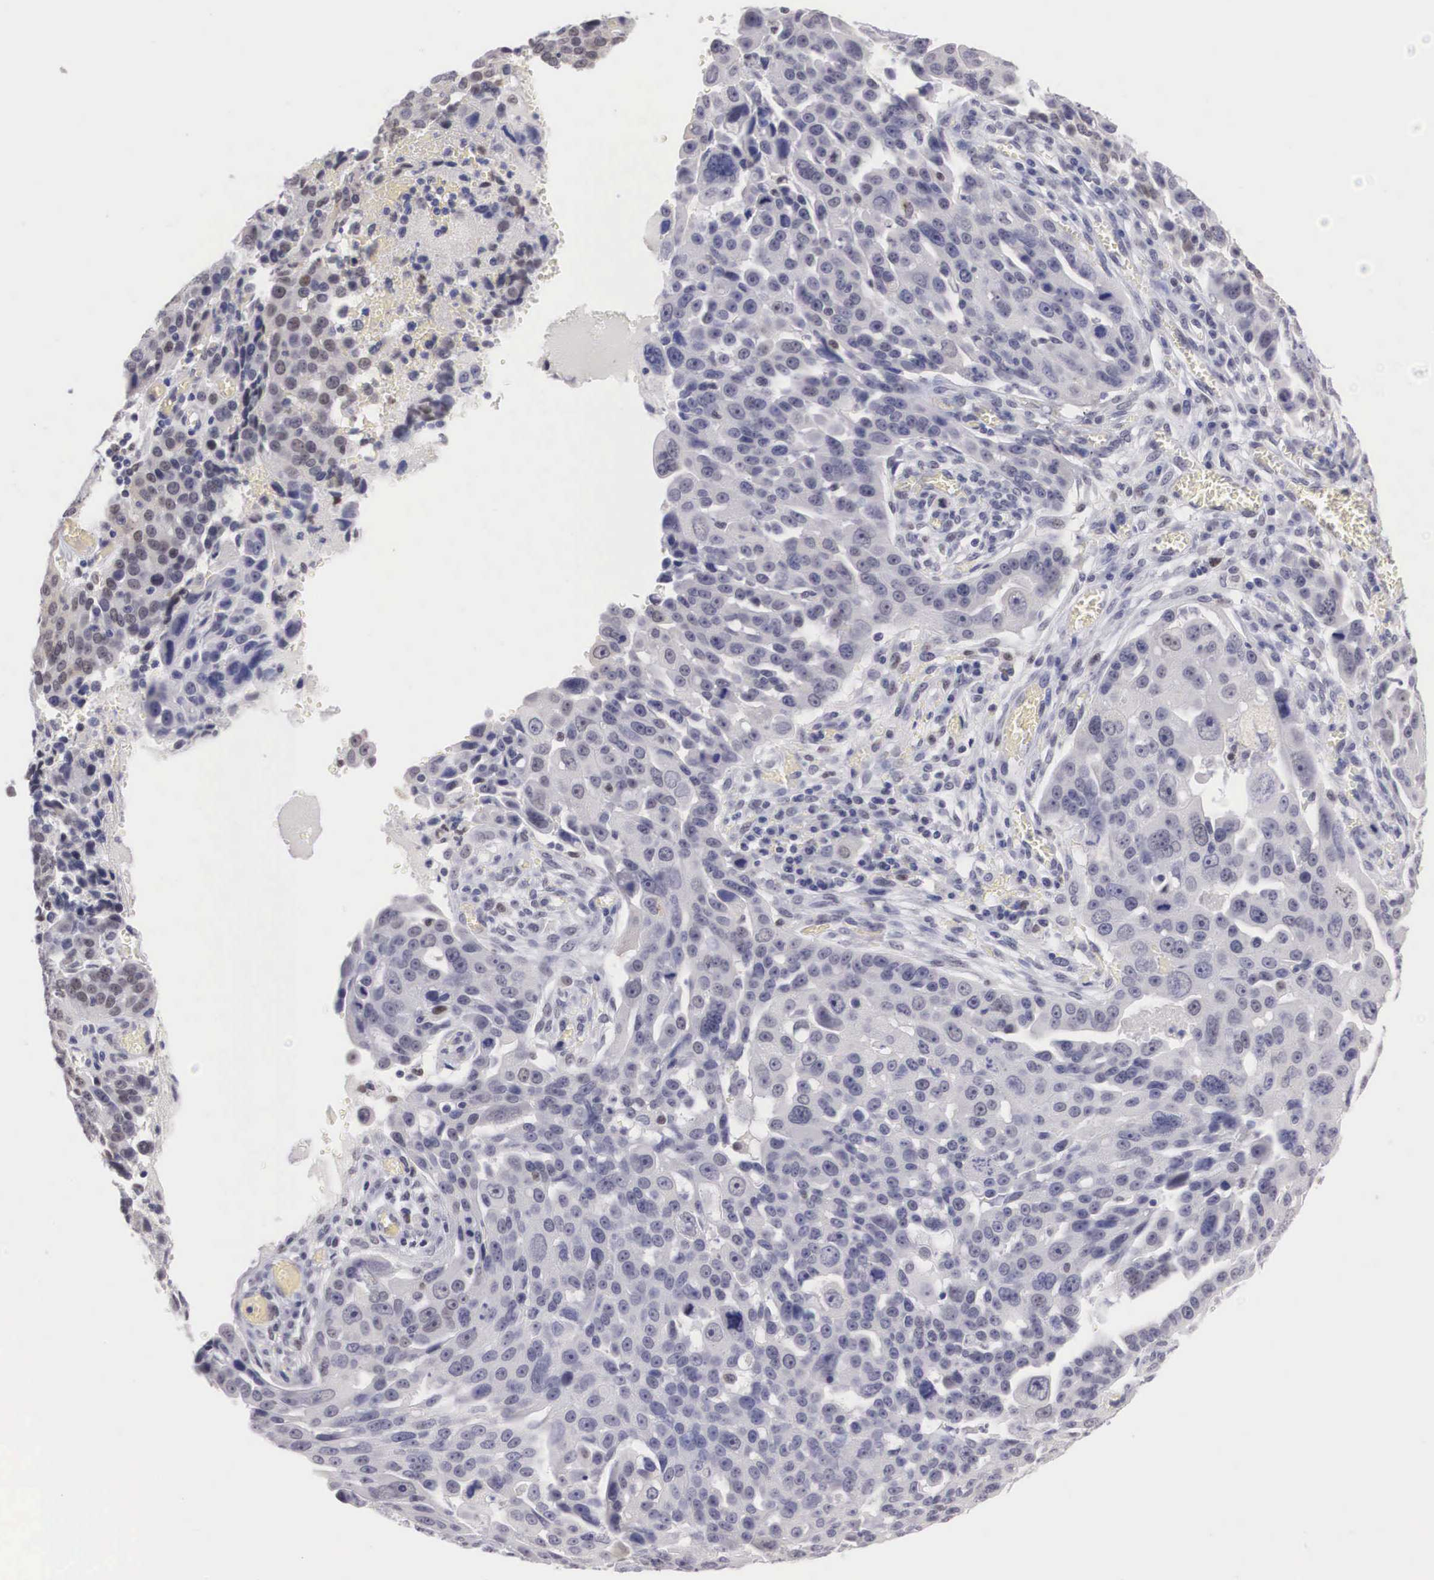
{"staining": {"intensity": "weak", "quantity": "25%-75%", "location": "nuclear"}, "tissue": "ovarian cancer", "cell_type": "Tumor cells", "image_type": "cancer", "snomed": [{"axis": "morphology", "description": "Carcinoma, endometroid"}, {"axis": "topography", "description": "Ovary"}], "caption": "This micrograph displays immunohistochemistry staining of endometroid carcinoma (ovarian), with low weak nuclear staining in approximately 25%-75% of tumor cells.", "gene": "ETV6", "patient": {"sex": "female", "age": 75}}